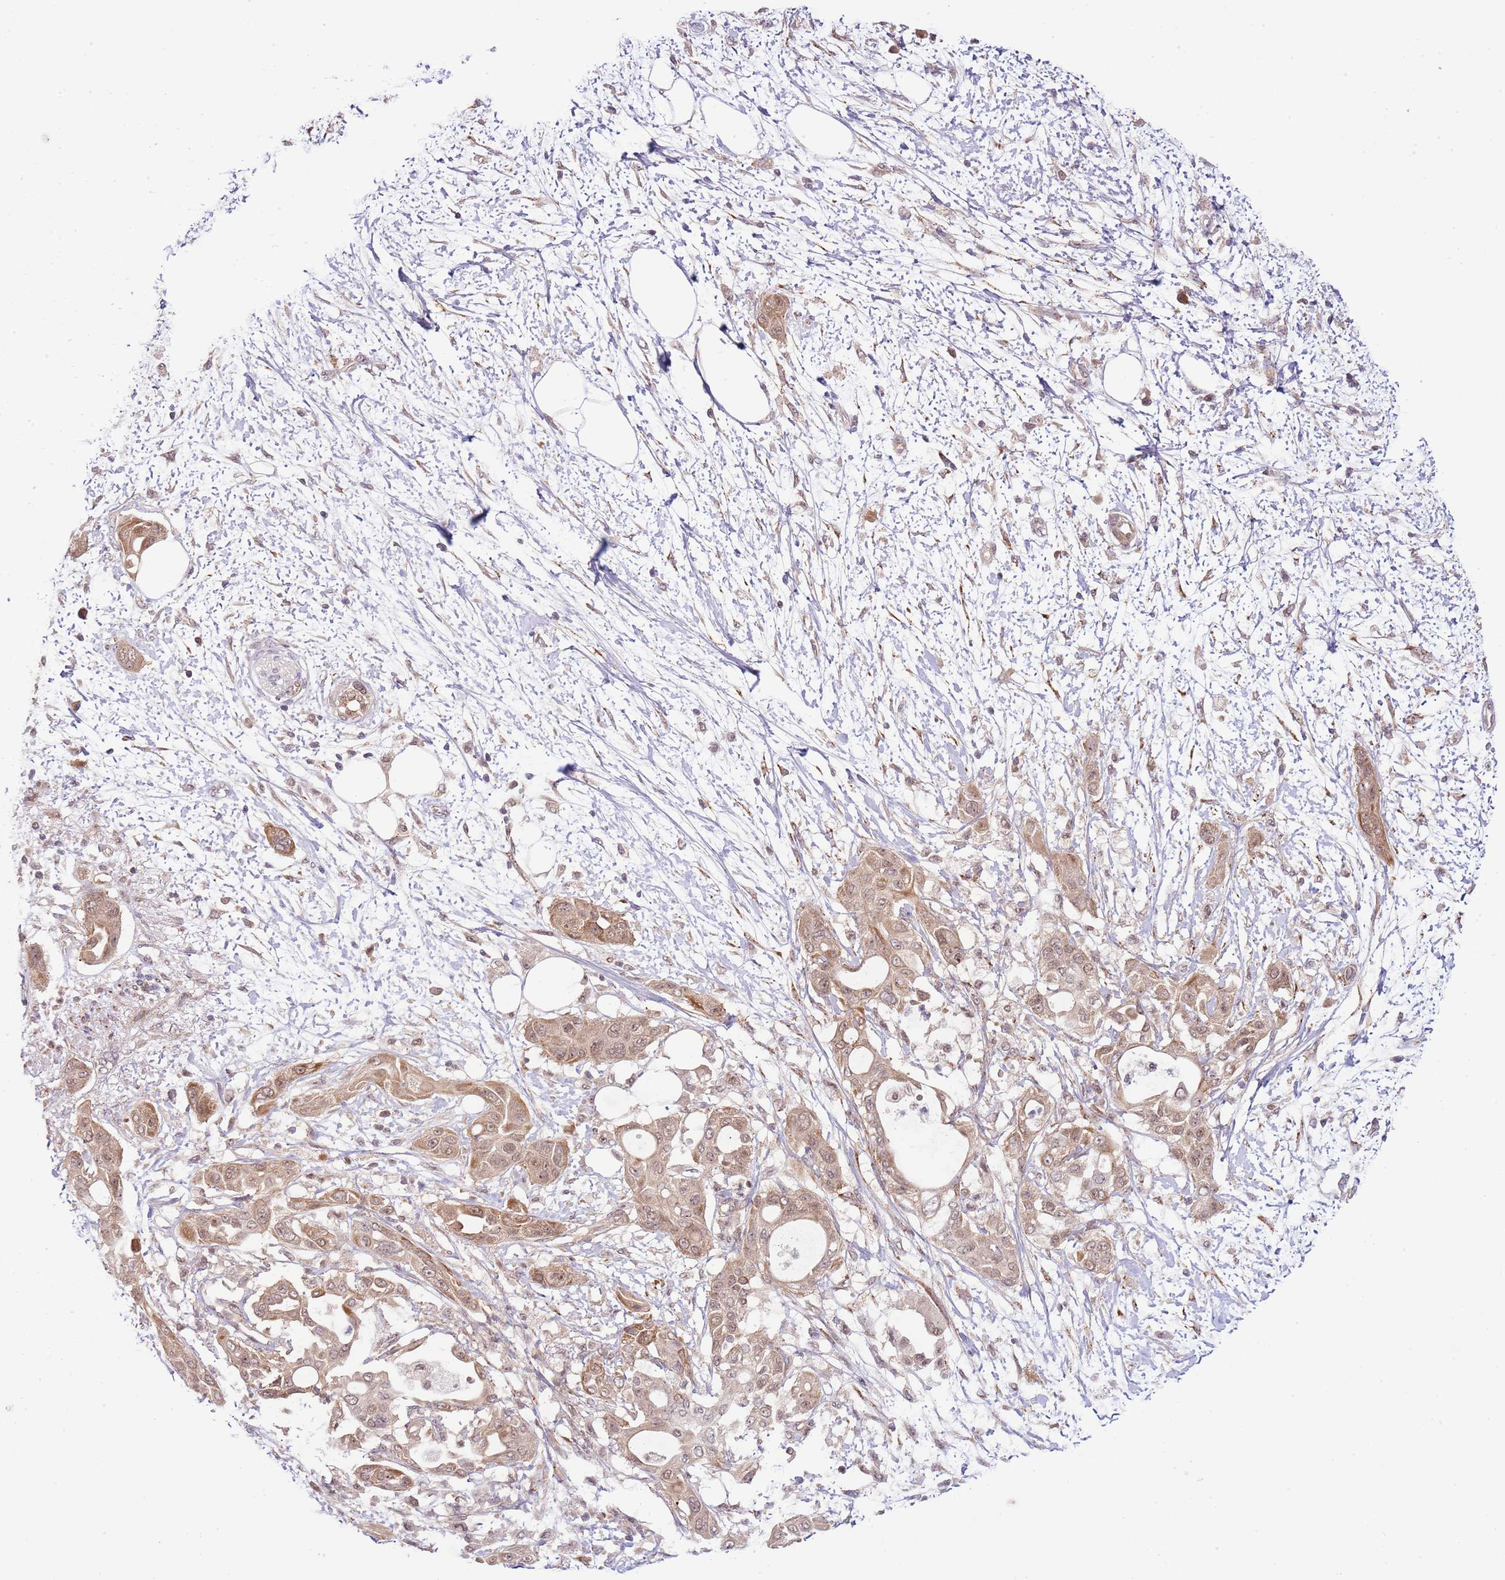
{"staining": {"intensity": "moderate", "quantity": ">75%", "location": "cytoplasmic/membranous,nuclear"}, "tissue": "pancreatic cancer", "cell_type": "Tumor cells", "image_type": "cancer", "snomed": [{"axis": "morphology", "description": "Adenocarcinoma, NOS"}, {"axis": "topography", "description": "Pancreas"}], "caption": "An IHC micrograph of neoplastic tissue is shown. Protein staining in brown labels moderate cytoplasmic/membranous and nuclear positivity in pancreatic cancer (adenocarcinoma) within tumor cells.", "gene": "CHD1", "patient": {"sex": "male", "age": 68}}